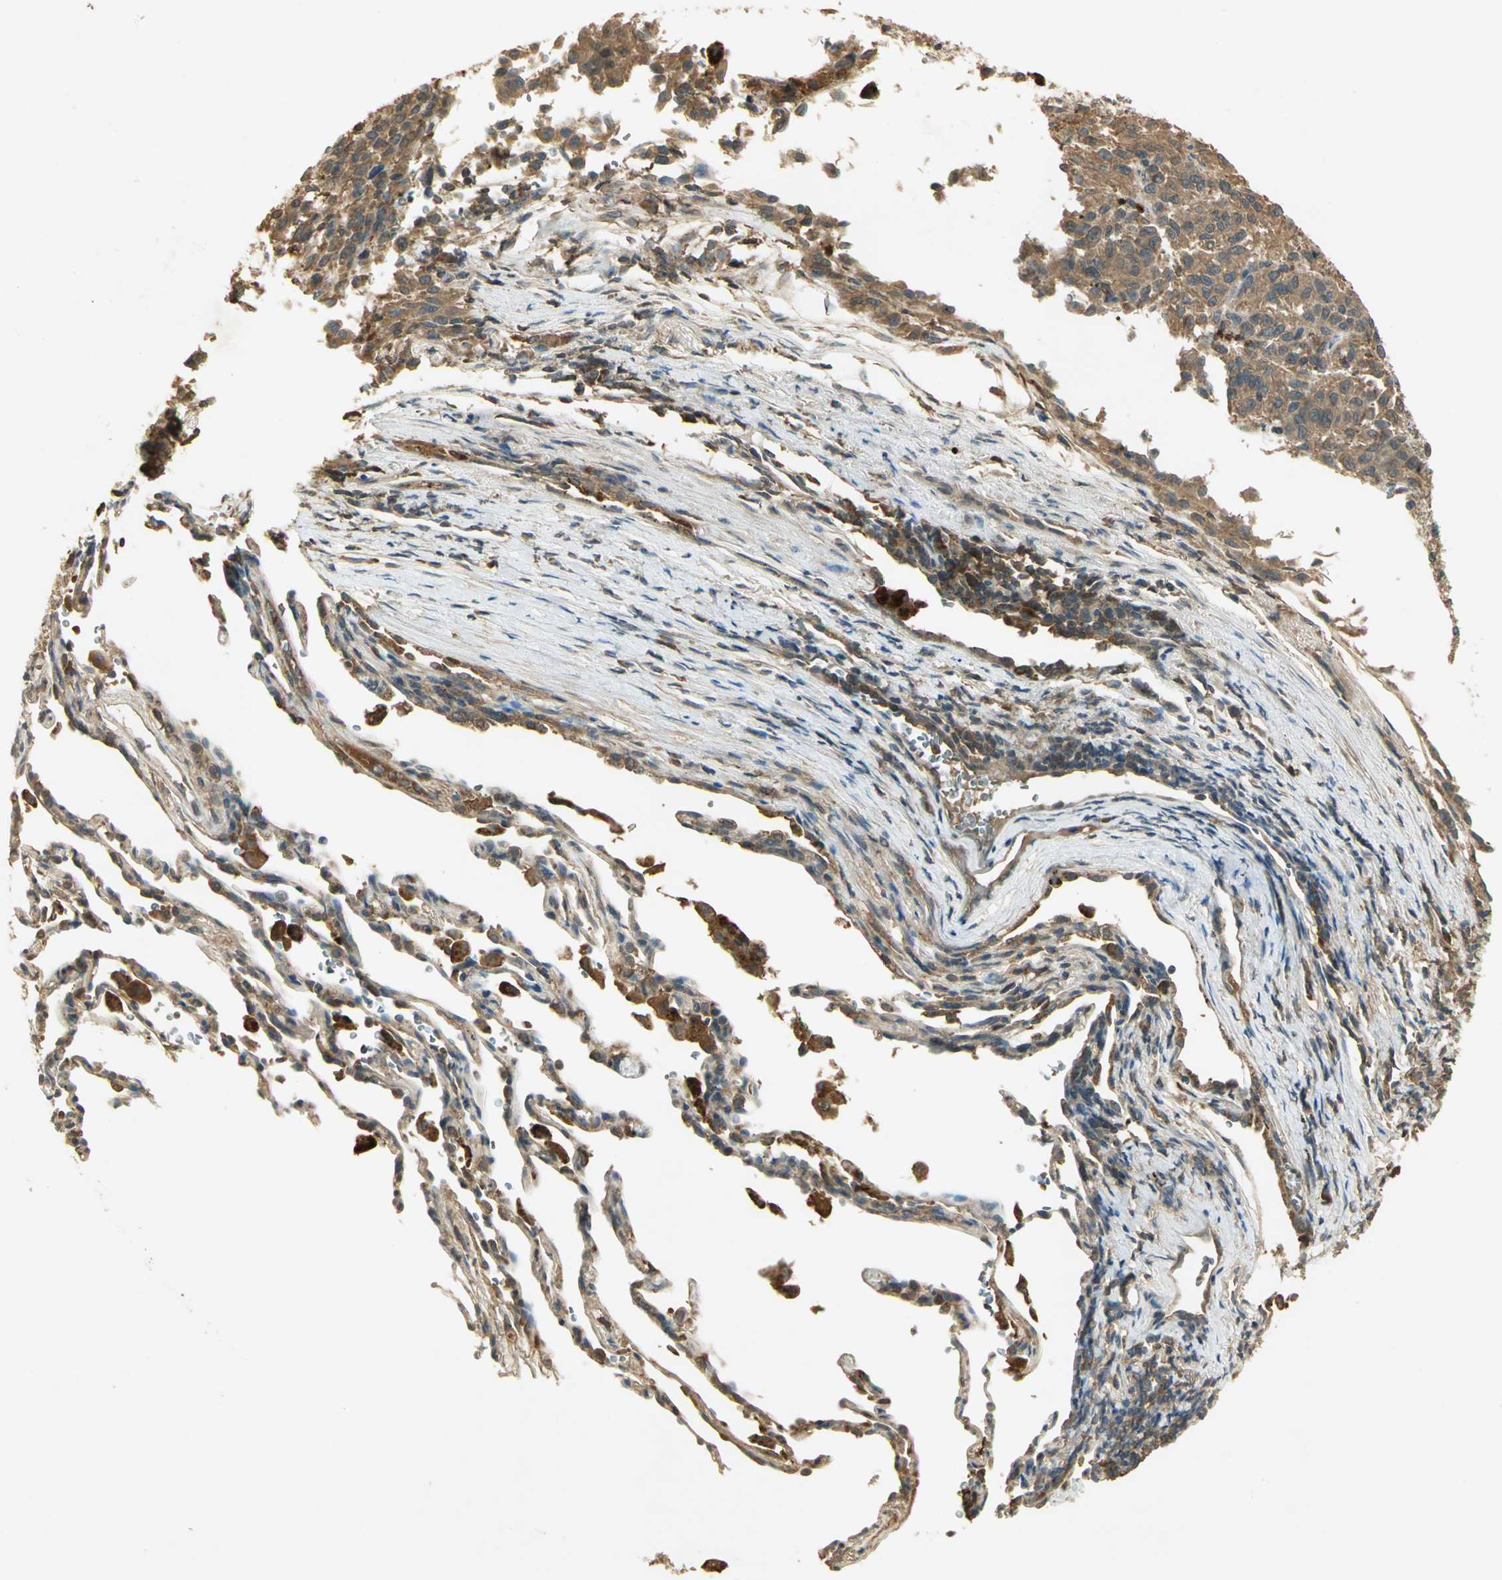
{"staining": {"intensity": "moderate", "quantity": ">75%", "location": "cytoplasmic/membranous"}, "tissue": "melanoma", "cell_type": "Tumor cells", "image_type": "cancer", "snomed": [{"axis": "morphology", "description": "Malignant melanoma, Metastatic site"}, {"axis": "topography", "description": "Lung"}], "caption": "A high-resolution histopathology image shows immunohistochemistry (IHC) staining of melanoma, which reveals moderate cytoplasmic/membranous positivity in about >75% of tumor cells.", "gene": "KEAP1", "patient": {"sex": "male", "age": 64}}